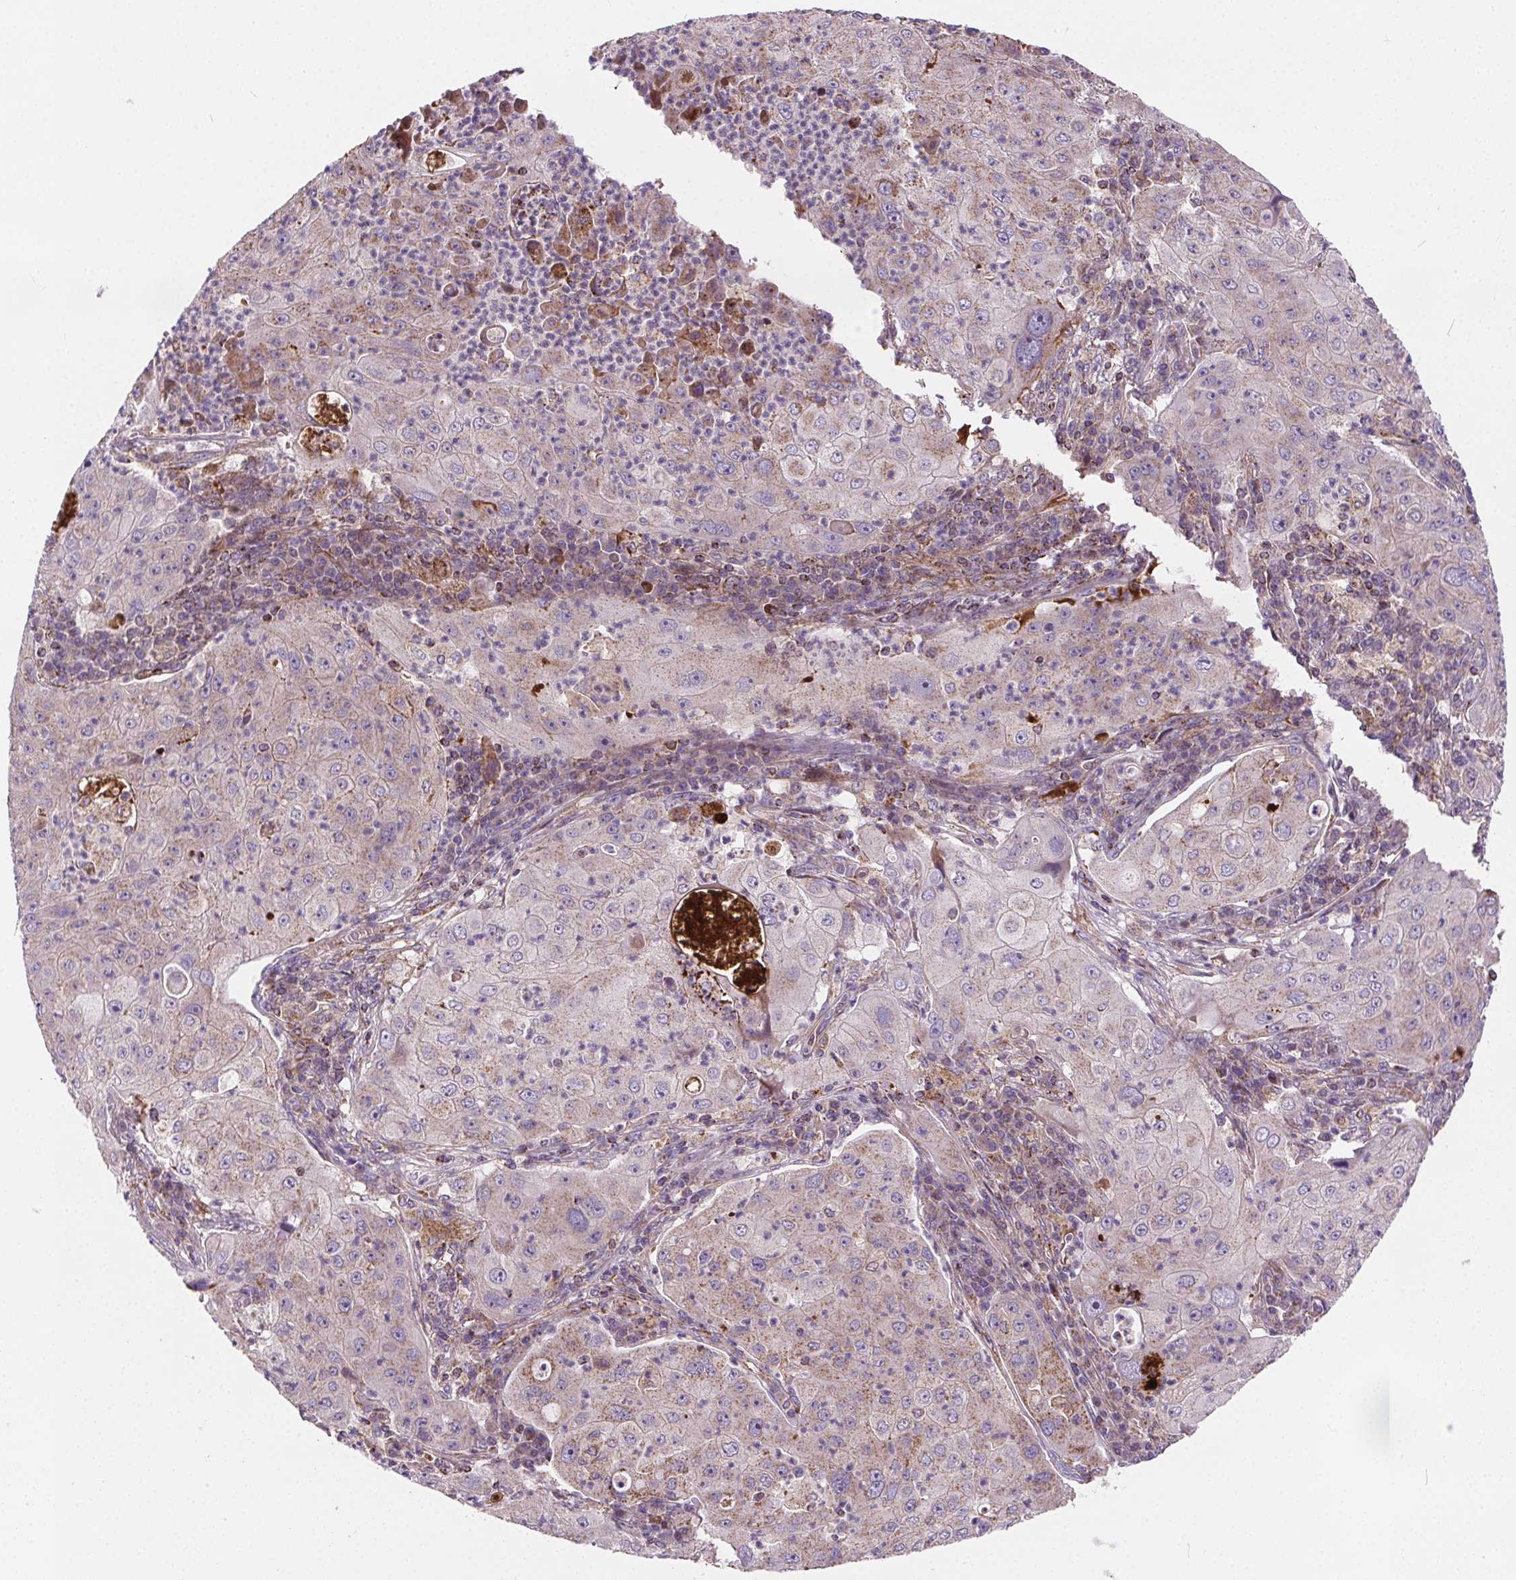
{"staining": {"intensity": "negative", "quantity": "none", "location": "none"}, "tissue": "lung cancer", "cell_type": "Tumor cells", "image_type": "cancer", "snomed": [{"axis": "morphology", "description": "Squamous cell carcinoma, NOS"}, {"axis": "topography", "description": "Lung"}], "caption": "IHC of lung squamous cell carcinoma displays no positivity in tumor cells. The staining is performed using DAB (3,3'-diaminobenzidine) brown chromogen with nuclei counter-stained in using hematoxylin.", "gene": "GOLT1B", "patient": {"sex": "female", "age": 59}}